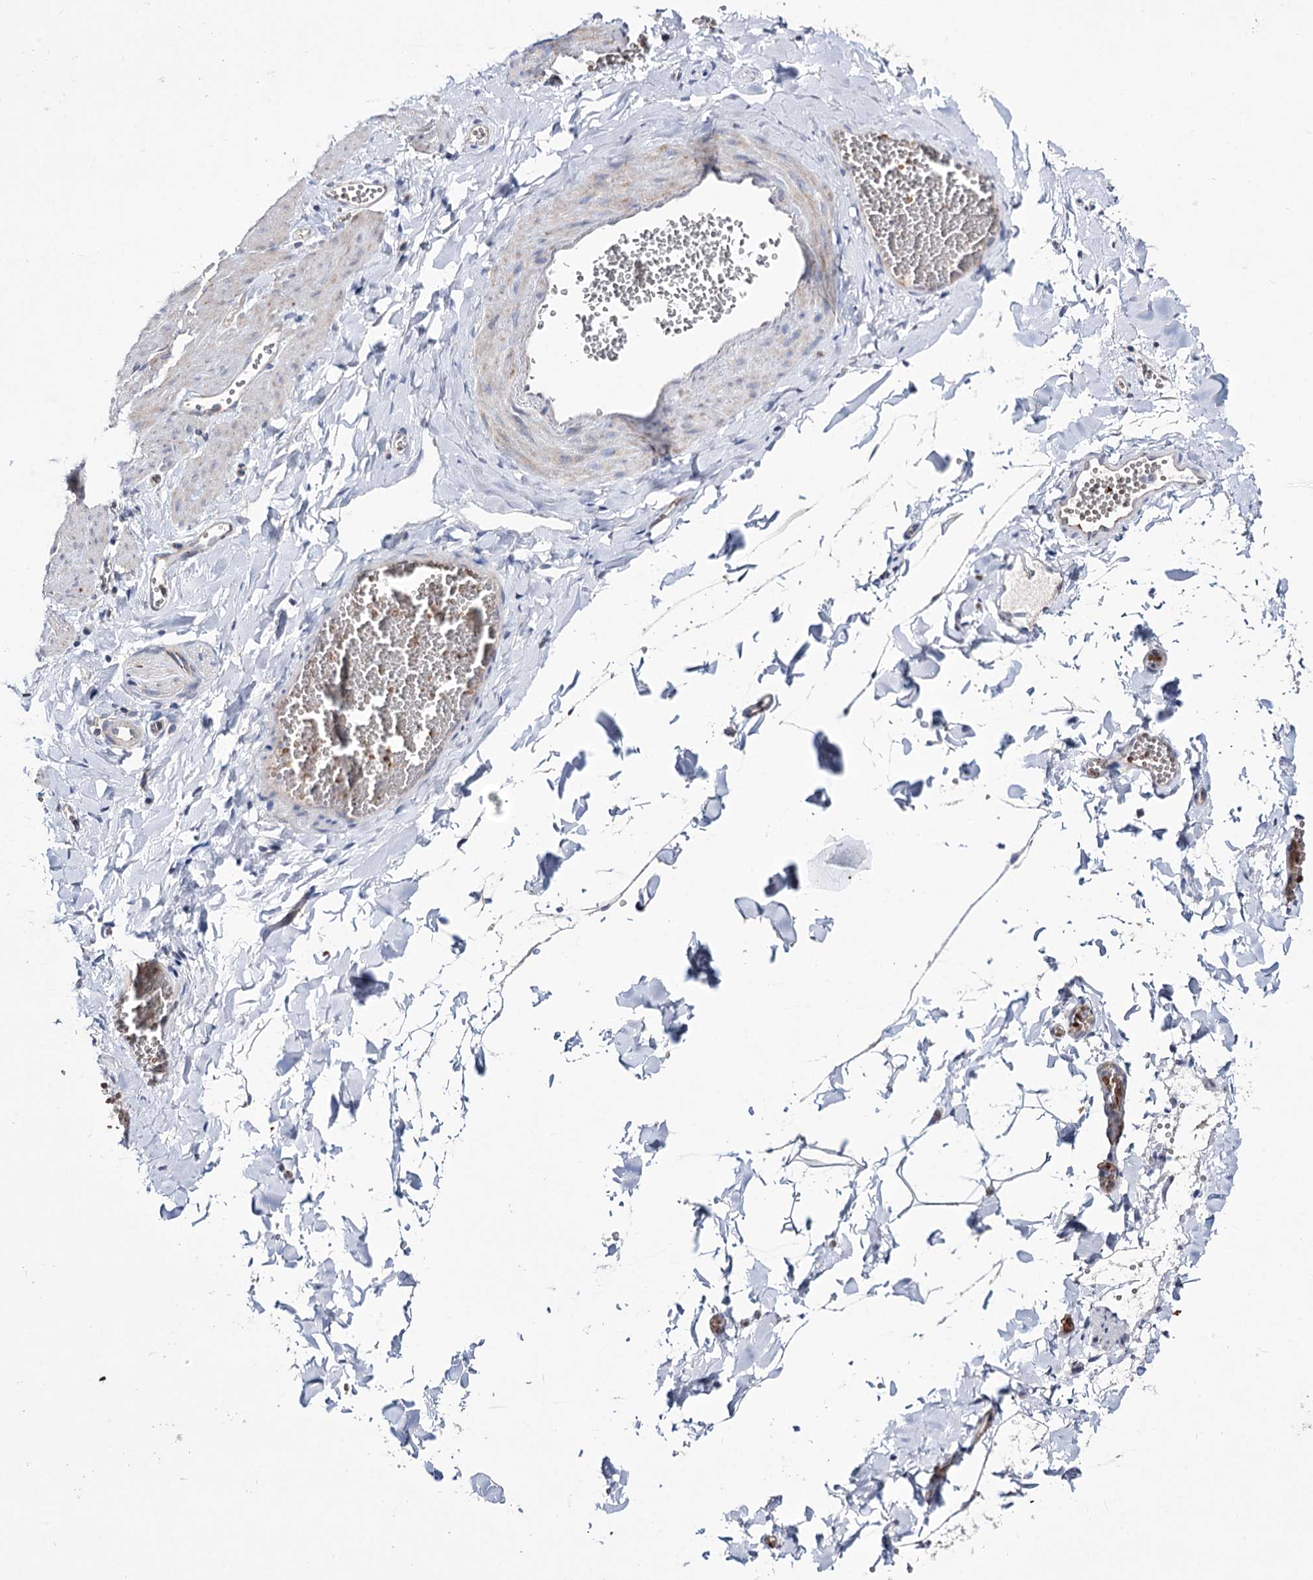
{"staining": {"intensity": "negative", "quantity": "none", "location": "none"}, "tissue": "adipose tissue", "cell_type": "Adipocytes", "image_type": "normal", "snomed": [{"axis": "morphology", "description": "Normal tissue, NOS"}, {"axis": "topography", "description": "Gallbladder"}, {"axis": "topography", "description": "Peripheral nerve tissue"}], "caption": "The immunohistochemistry histopathology image has no significant positivity in adipocytes of adipose tissue. The staining was performed using DAB (3,3'-diaminobenzidine) to visualize the protein expression in brown, while the nuclei were stained in blue with hematoxylin (Magnification: 20x).", "gene": "OSBPL5", "patient": {"sex": "male", "age": 38}}